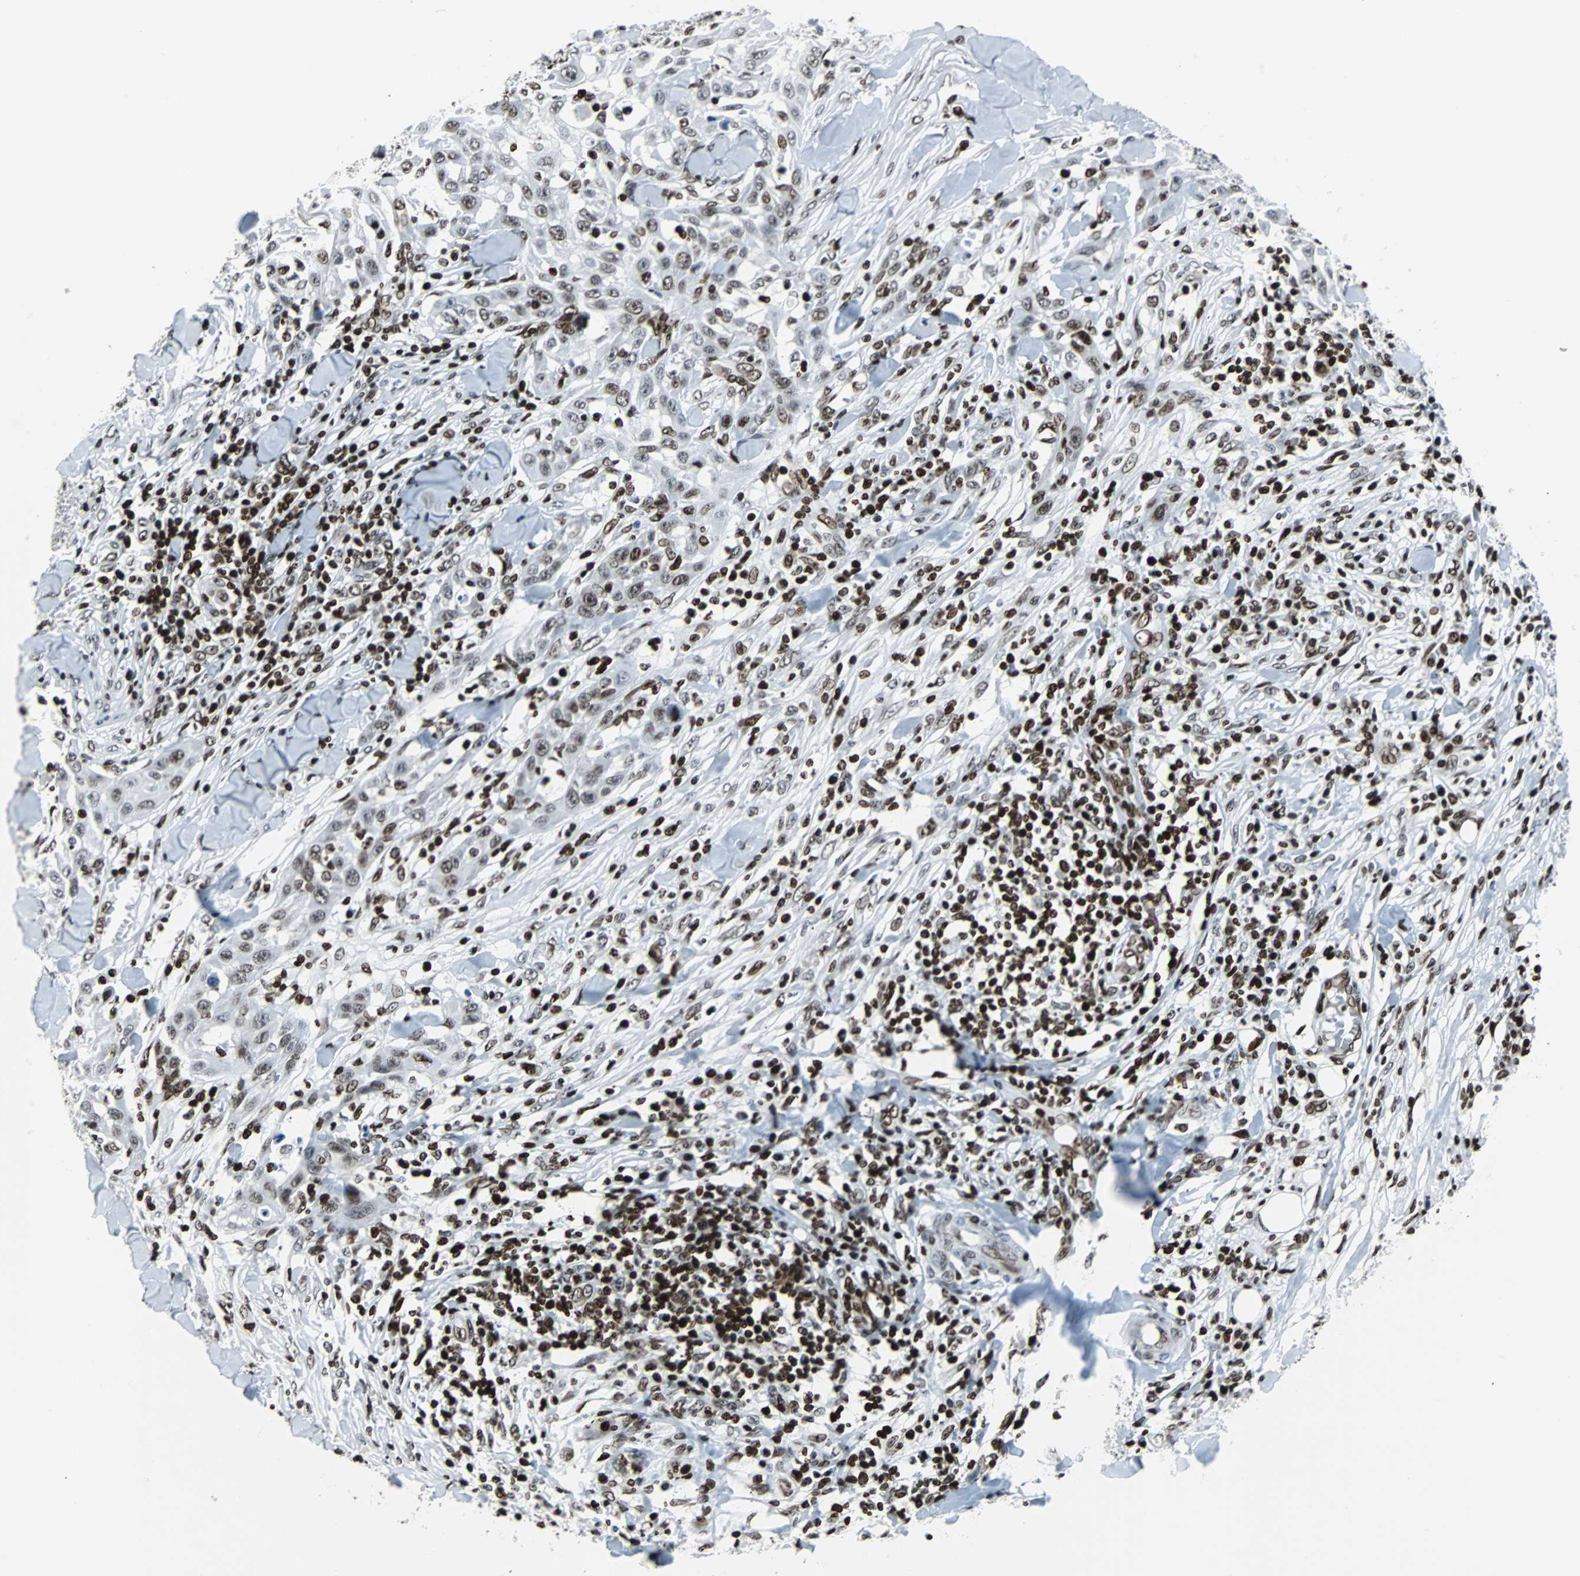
{"staining": {"intensity": "moderate", "quantity": "25%-75%", "location": "nuclear"}, "tissue": "skin cancer", "cell_type": "Tumor cells", "image_type": "cancer", "snomed": [{"axis": "morphology", "description": "Squamous cell carcinoma, NOS"}, {"axis": "topography", "description": "Skin"}], "caption": "A brown stain shows moderate nuclear expression of a protein in skin cancer tumor cells. (brown staining indicates protein expression, while blue staining denotes nuclei).", "gene": "ZNF131", "patient": {"sex": "male", "age": 24}}